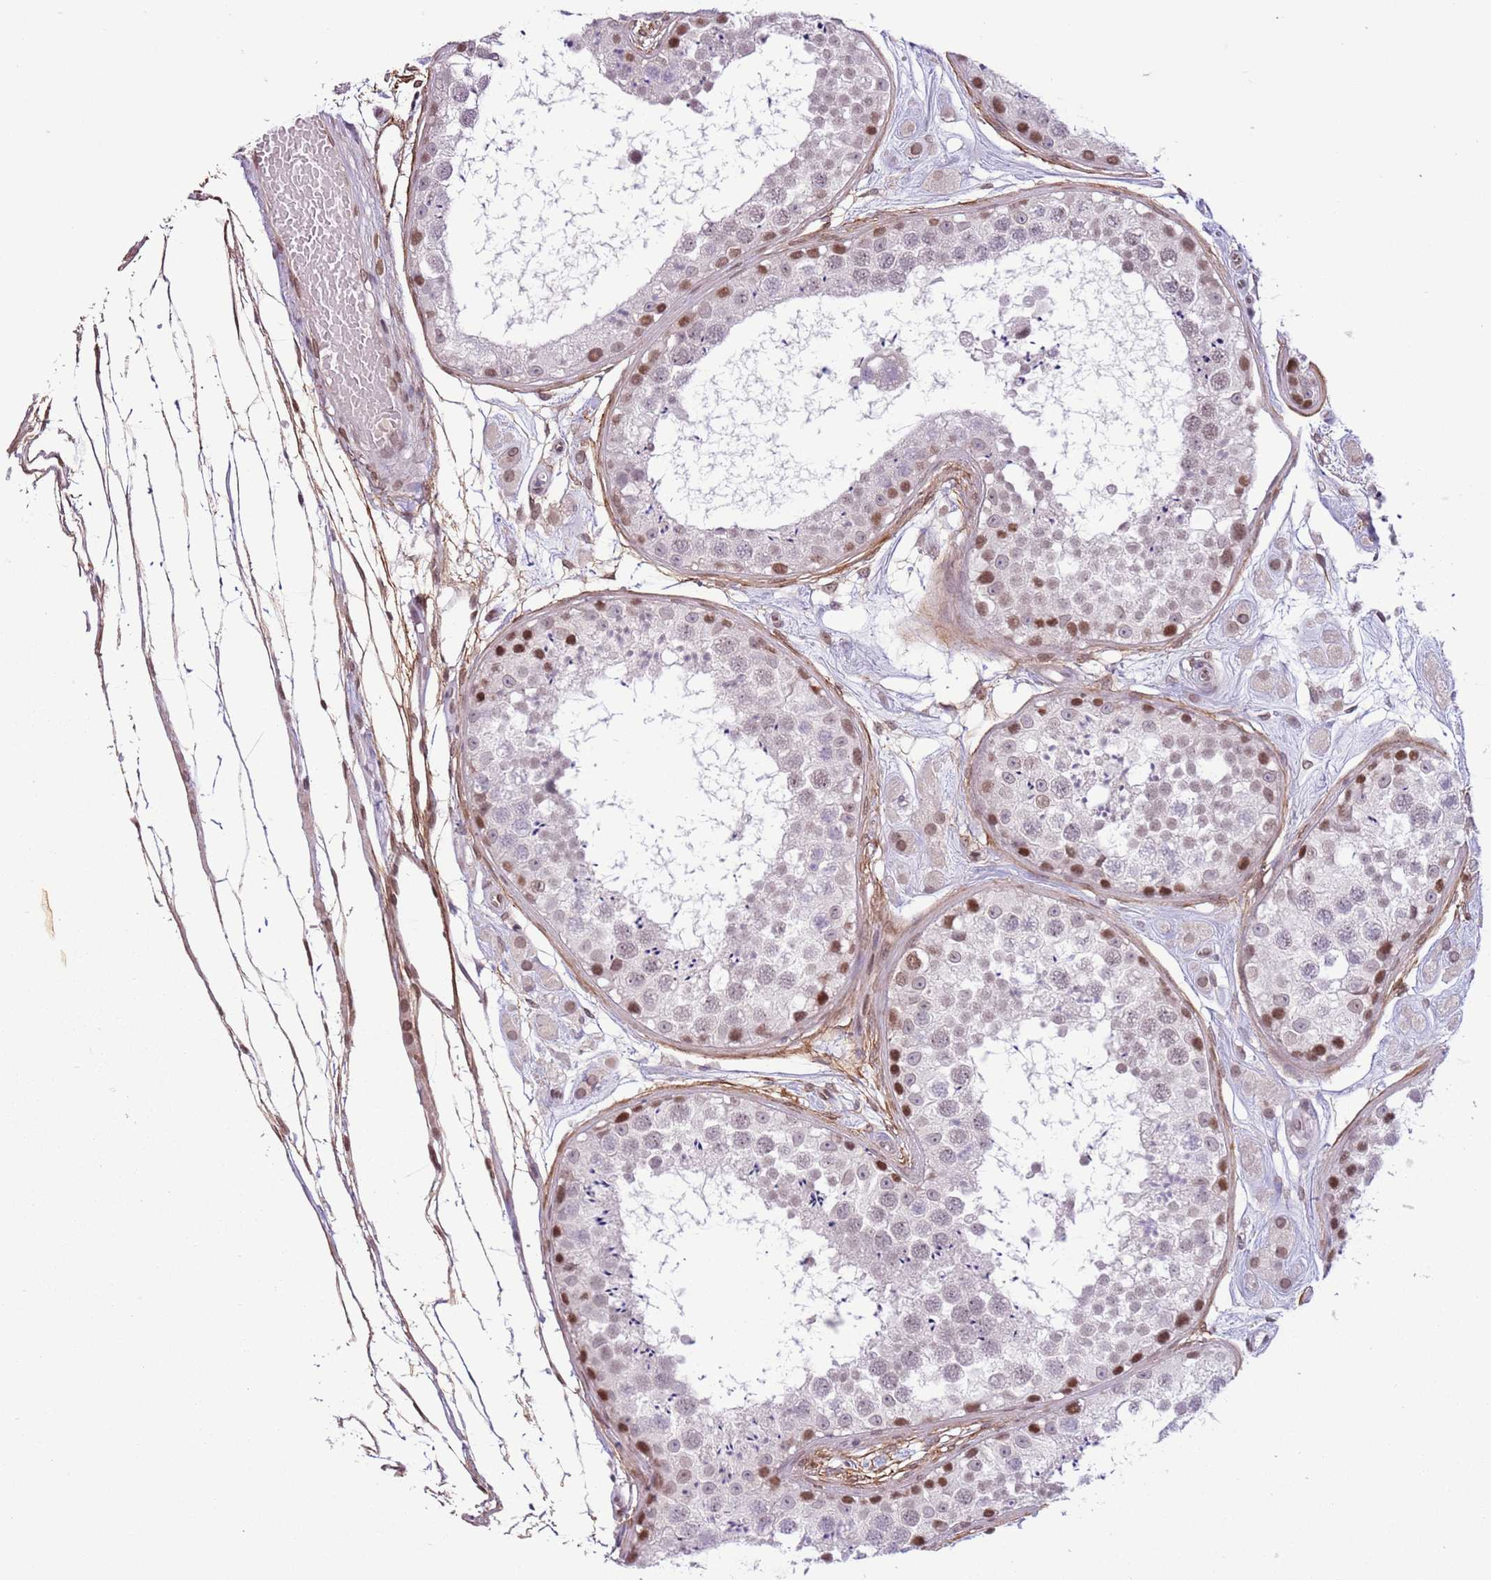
{"staining": {"intensity": "moderate", "quantity": "25%-75%", "location": "nuclear"}, "tissue": "testis", "cell_type": "Cells in seminiferous ducts", "image_type": "normal", "snomed": [{"axis": "morphology", "description": "Normal tissue, NOS"}, {"axis": "topography", "description": "Testis"}], "caption": "Protein staining of normal testis shows moderate nuclear positivity in about 25%-75% of cells in seminiferous ducts.", "gene": "ZGLP1", "patient": {"sex": "male", "age": 25}}